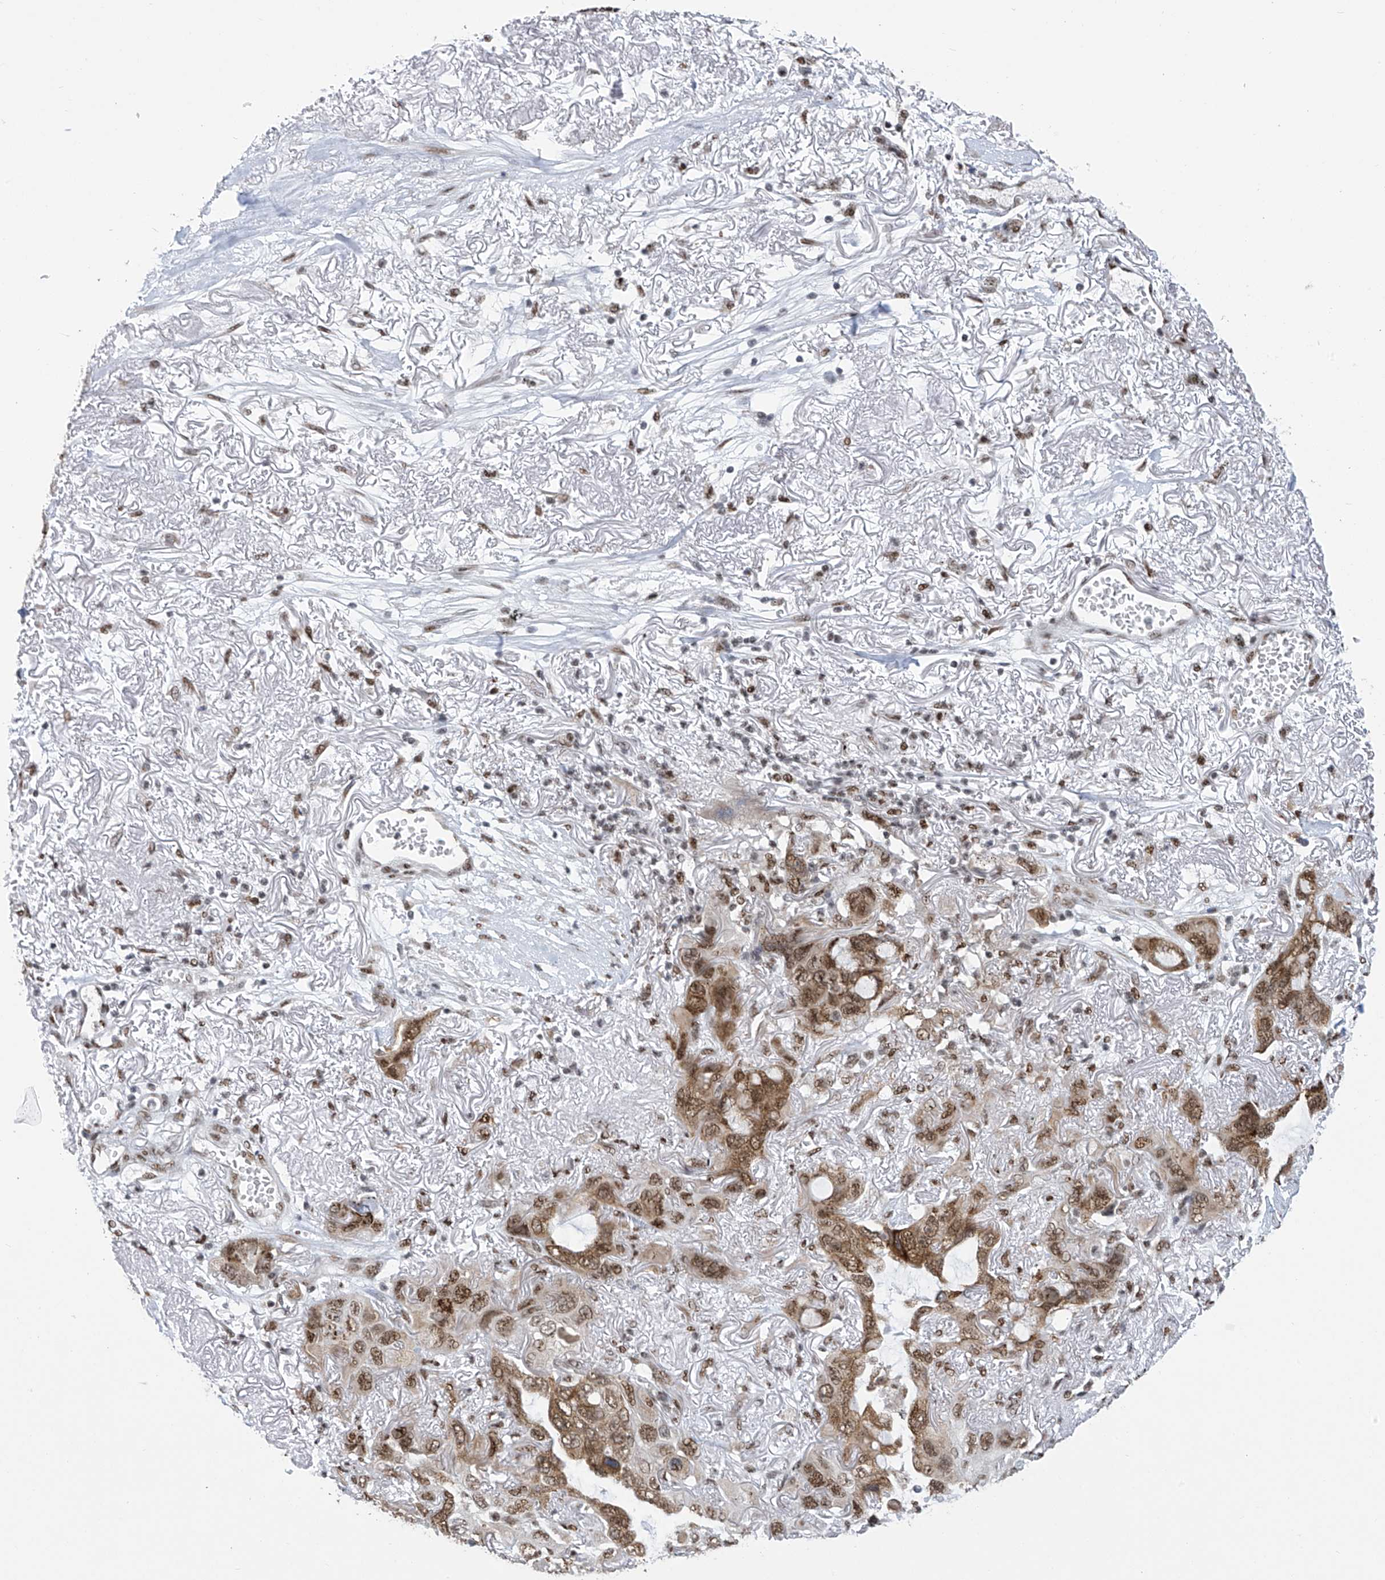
{"staining": {"intensity": "moderate", "quantity": ">75%", "location": "cytoplasmic/membranous,nuclear"}, "tissue": "lung cancer", "cell_type": "Tumor cells", "image_type": "cancer", "snomed": [{"axis": "morphology", "description": "Squamous cell carcinoma, NOS"}, {"axis": "topography", "description": "Lung"}], "caption": "The immunohistochemical stain labels moderate cytoplasmic/membranous and nuclear staining in tumor cells of squamous cell carcinoma (lung) tissue.", "gene": "APLF", "patient": {"sex": "female", "age": 73}}